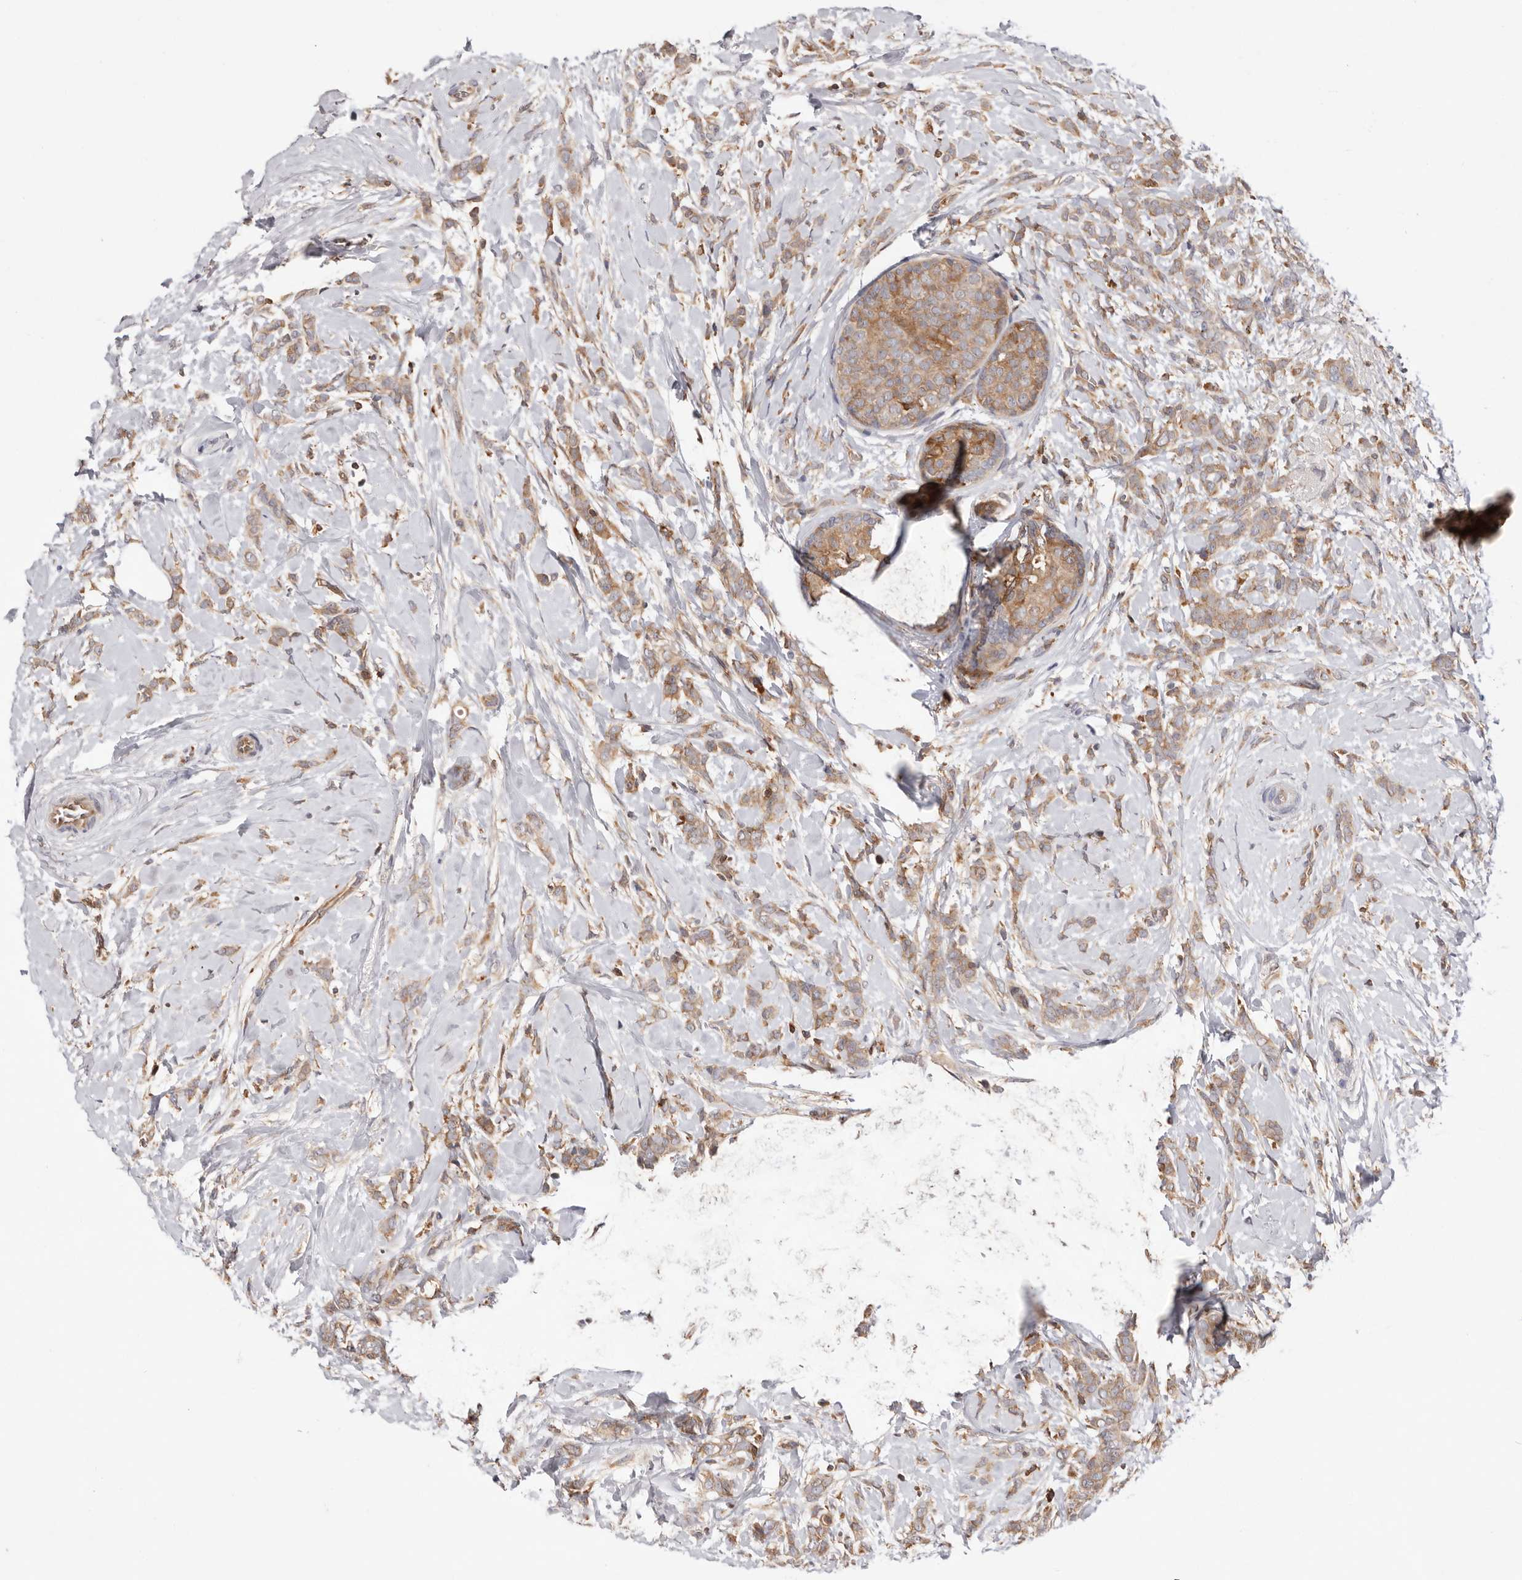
{"staining": {"intensity": "moderate", "quantity": ">75%", "location": "cytoplasmic/membranous"}, "tissue": "breast cancer", "cell_type": "Tumor cells", "image_type": "cancer", "snomed": [{"axis": "morphology", "description": "Lobular carcinoma, in situ"}, {"axis": "morphology", "description": "Lobular carcinoma"}, {"axis": "topography", "description": "Breast"}], "caption": "The image displays immunohistochemical staining of breast lobular carcinoma. There is moderate cytoplasmic/membranous positivity is seen in about >75% of tumor cells.", "gene": "RNF213", "patient": {"sex": "female", "age": 41}}